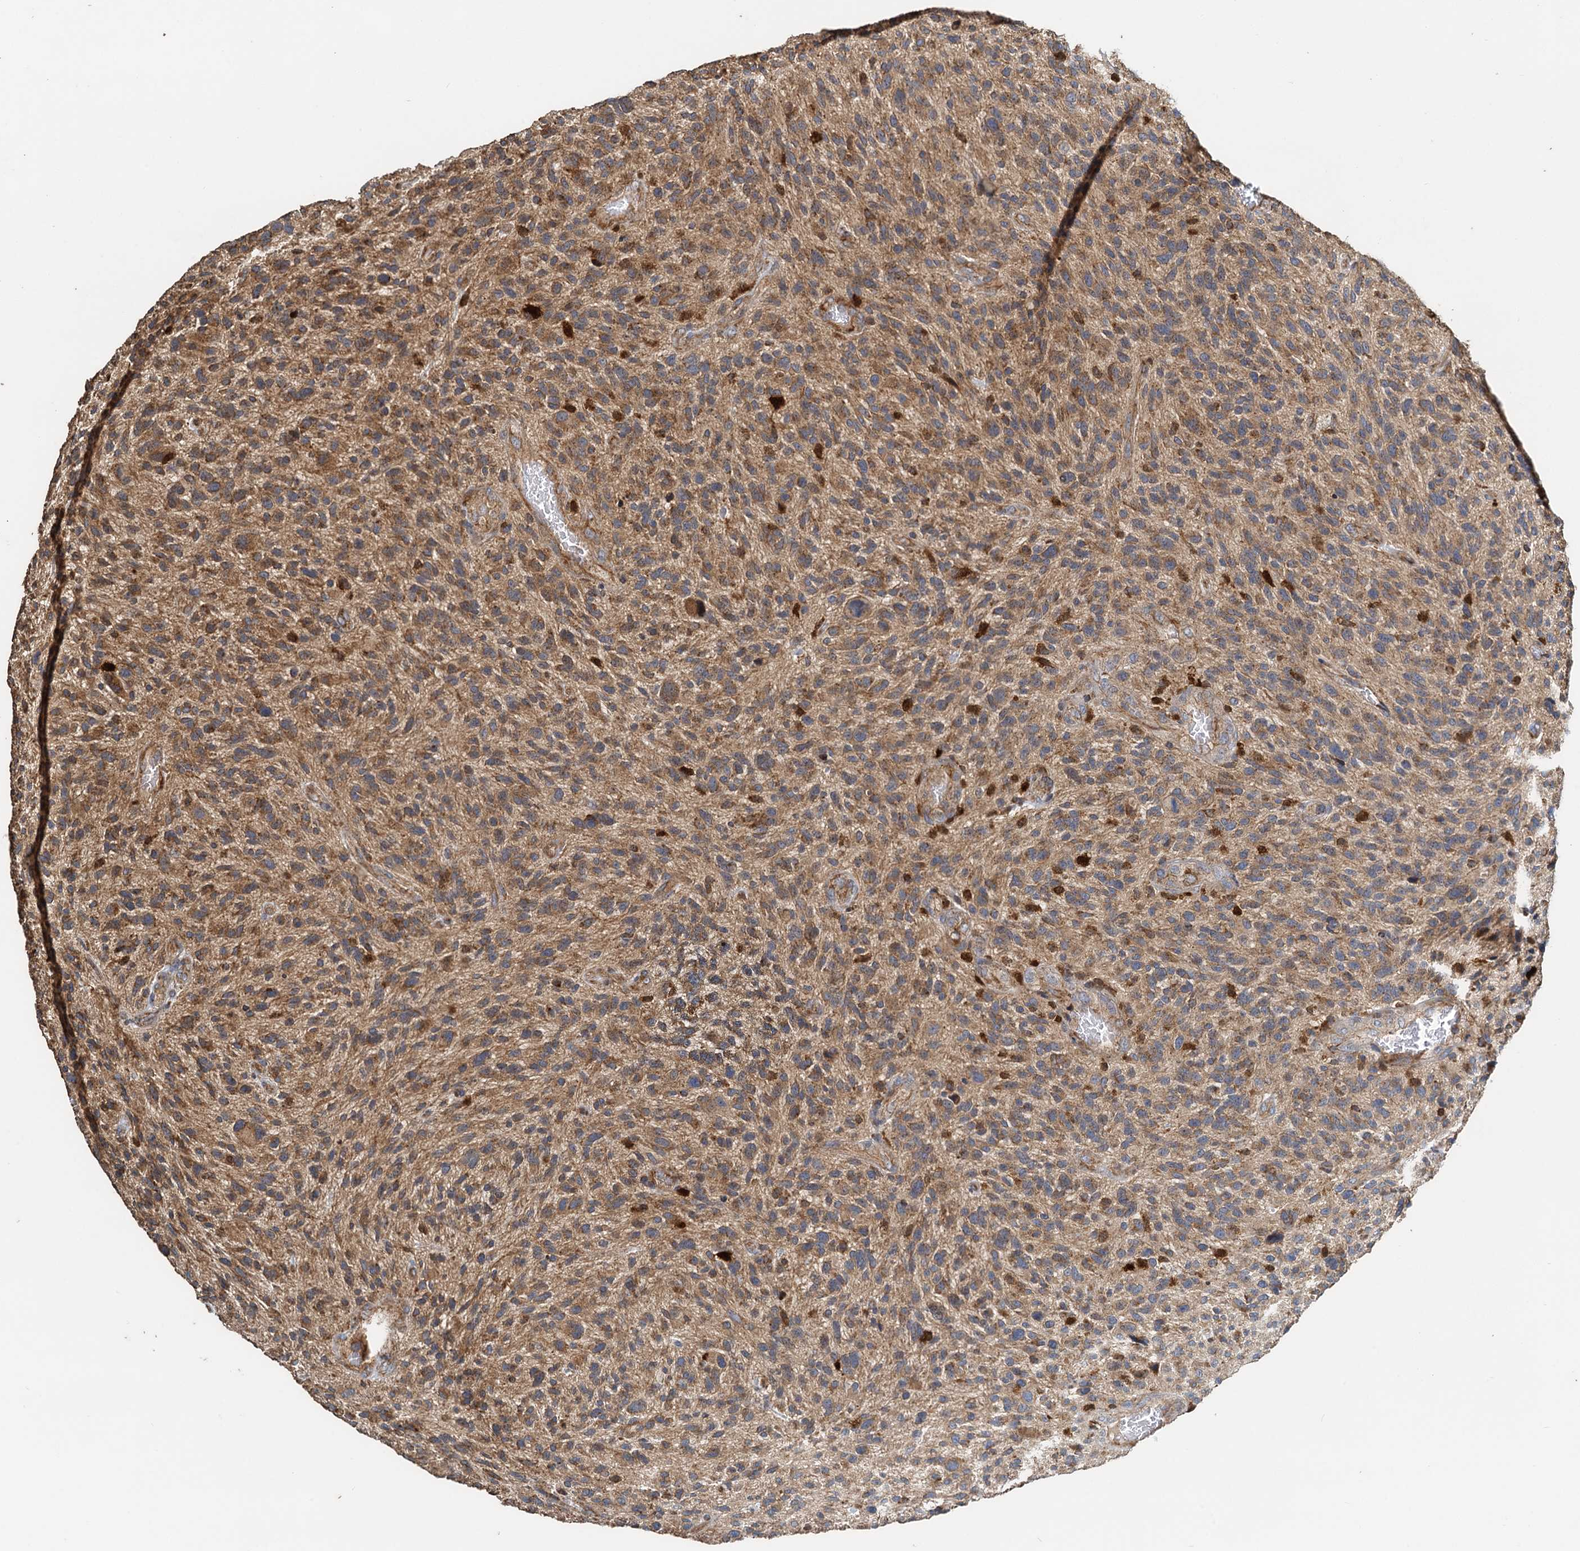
{"staining": {"intensity": "moderate", "quantity": ">75%", "location": "cytoplasmic/membranous"}, "tissue": "glioma", "cell_type": "Tumor cells", "image_type": "cancer", "snomed": [{"axis": "morphology", "description": "Glioma, malignant, High grade"}, {"axis": "topography", "description": "Brain"}], "caption": "Immunohistochemical staining of human glioma reveals moderate cytoplasmic/membranous protein positivity in approximately >75% of tumor cells.", "gene": "SDS", "patient": {"sex": "male", "age": 47}}